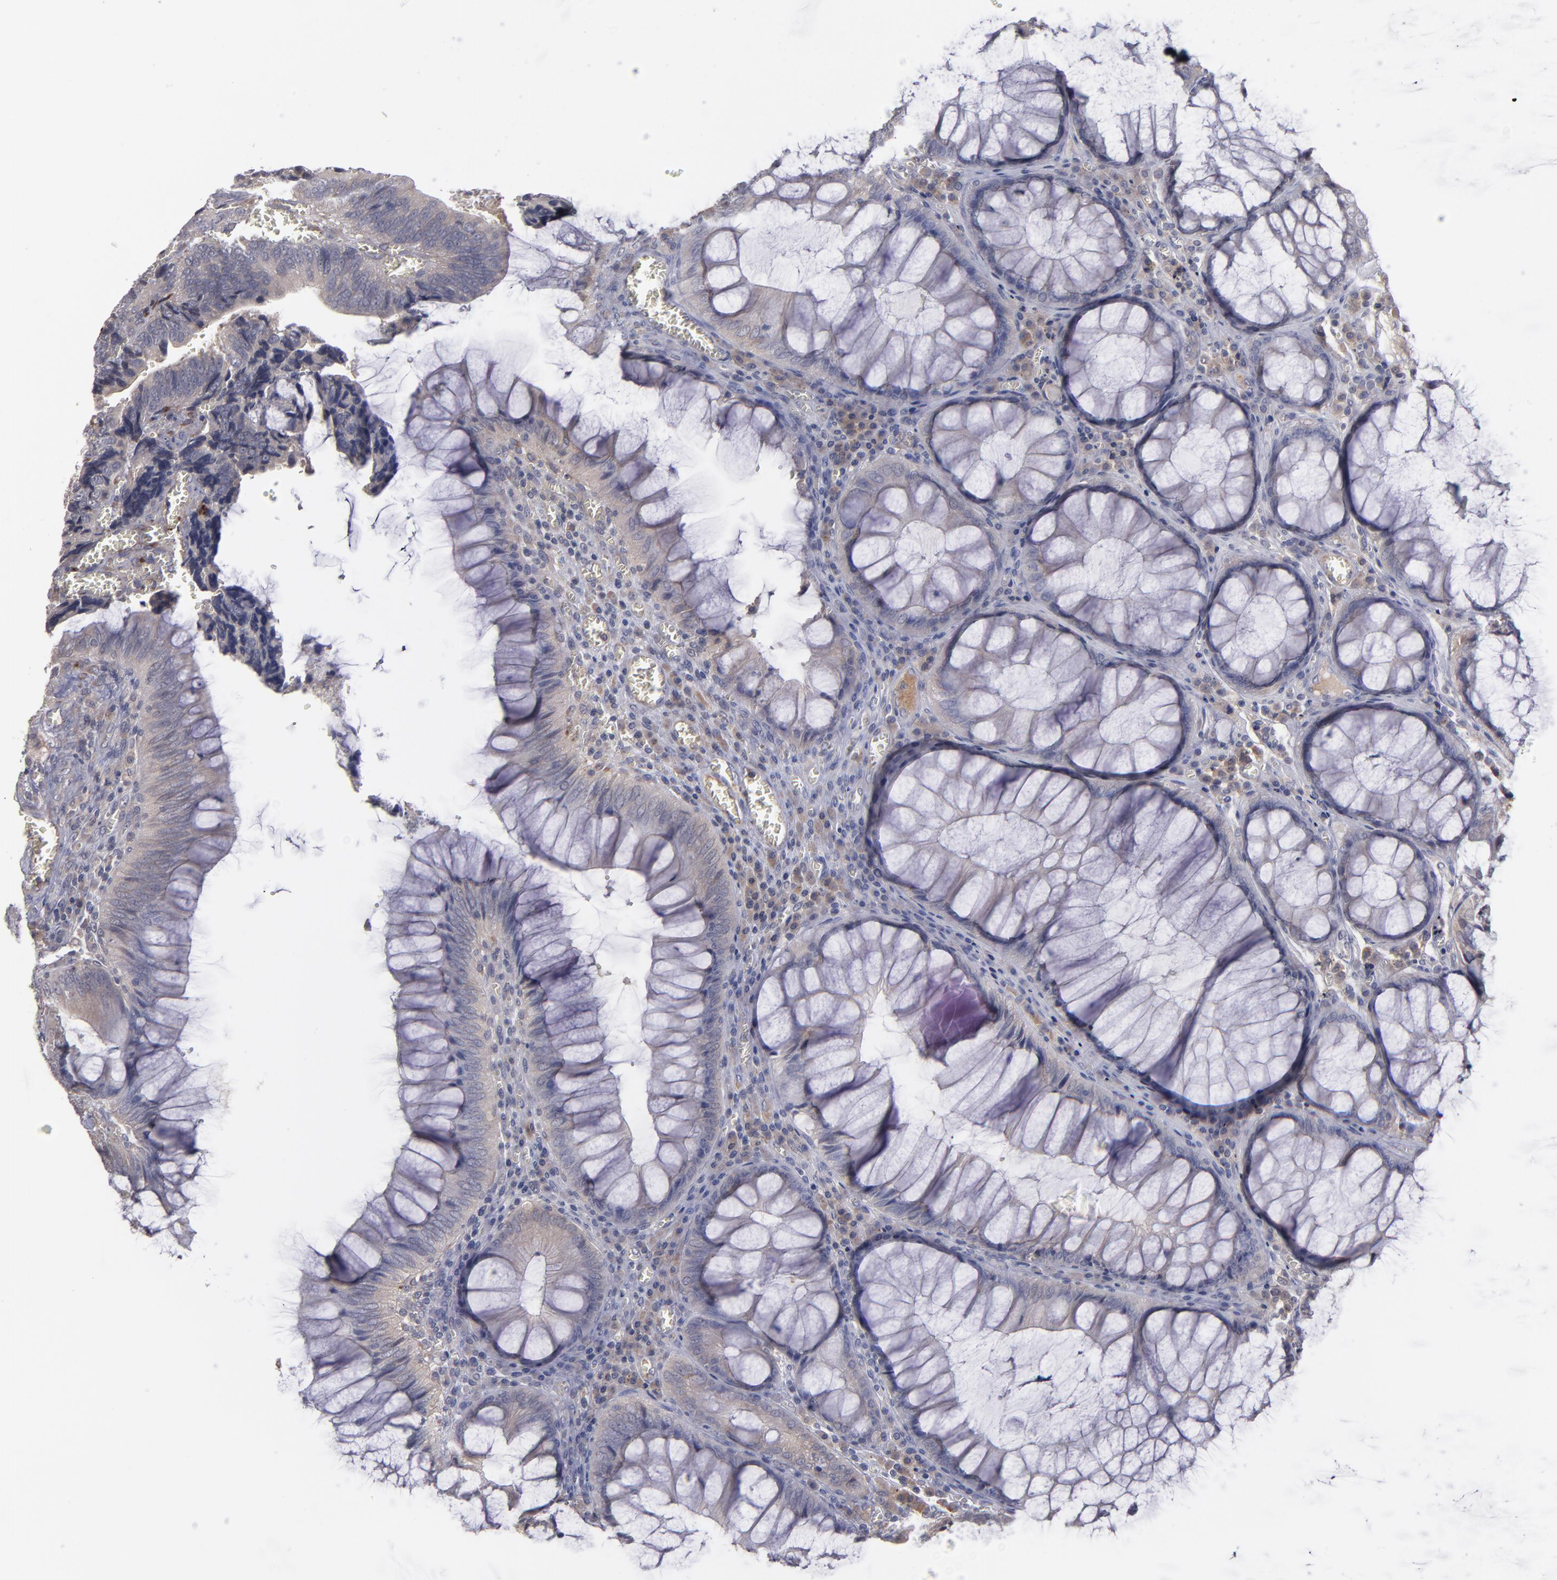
{"staining": {"intensity": "weak", "quantity": ">75%", "location": "cytoplasmic/membranous"}, "tissue": "colorectal cancer", "cell_type": "Tumor cells", "image_type": "cancer", "snomed": [{"axis": "morphology", "description": "Adenocarcinoma, NOS"}, {"axis": "topography", "description": "Colon"}], "caption": "Immunohistochemical staining of colorectal cancer exhibits low levels of weak cytoplasmic/membranous expression in approximately >75% of tumor cells. The protein of interest is stained brown, and the nuclei are stained in blue (DAB IHC with brightfield microscopy, high magnification).", "gene": "MMP11", "patient": {"sex": "male", "age": 72}}